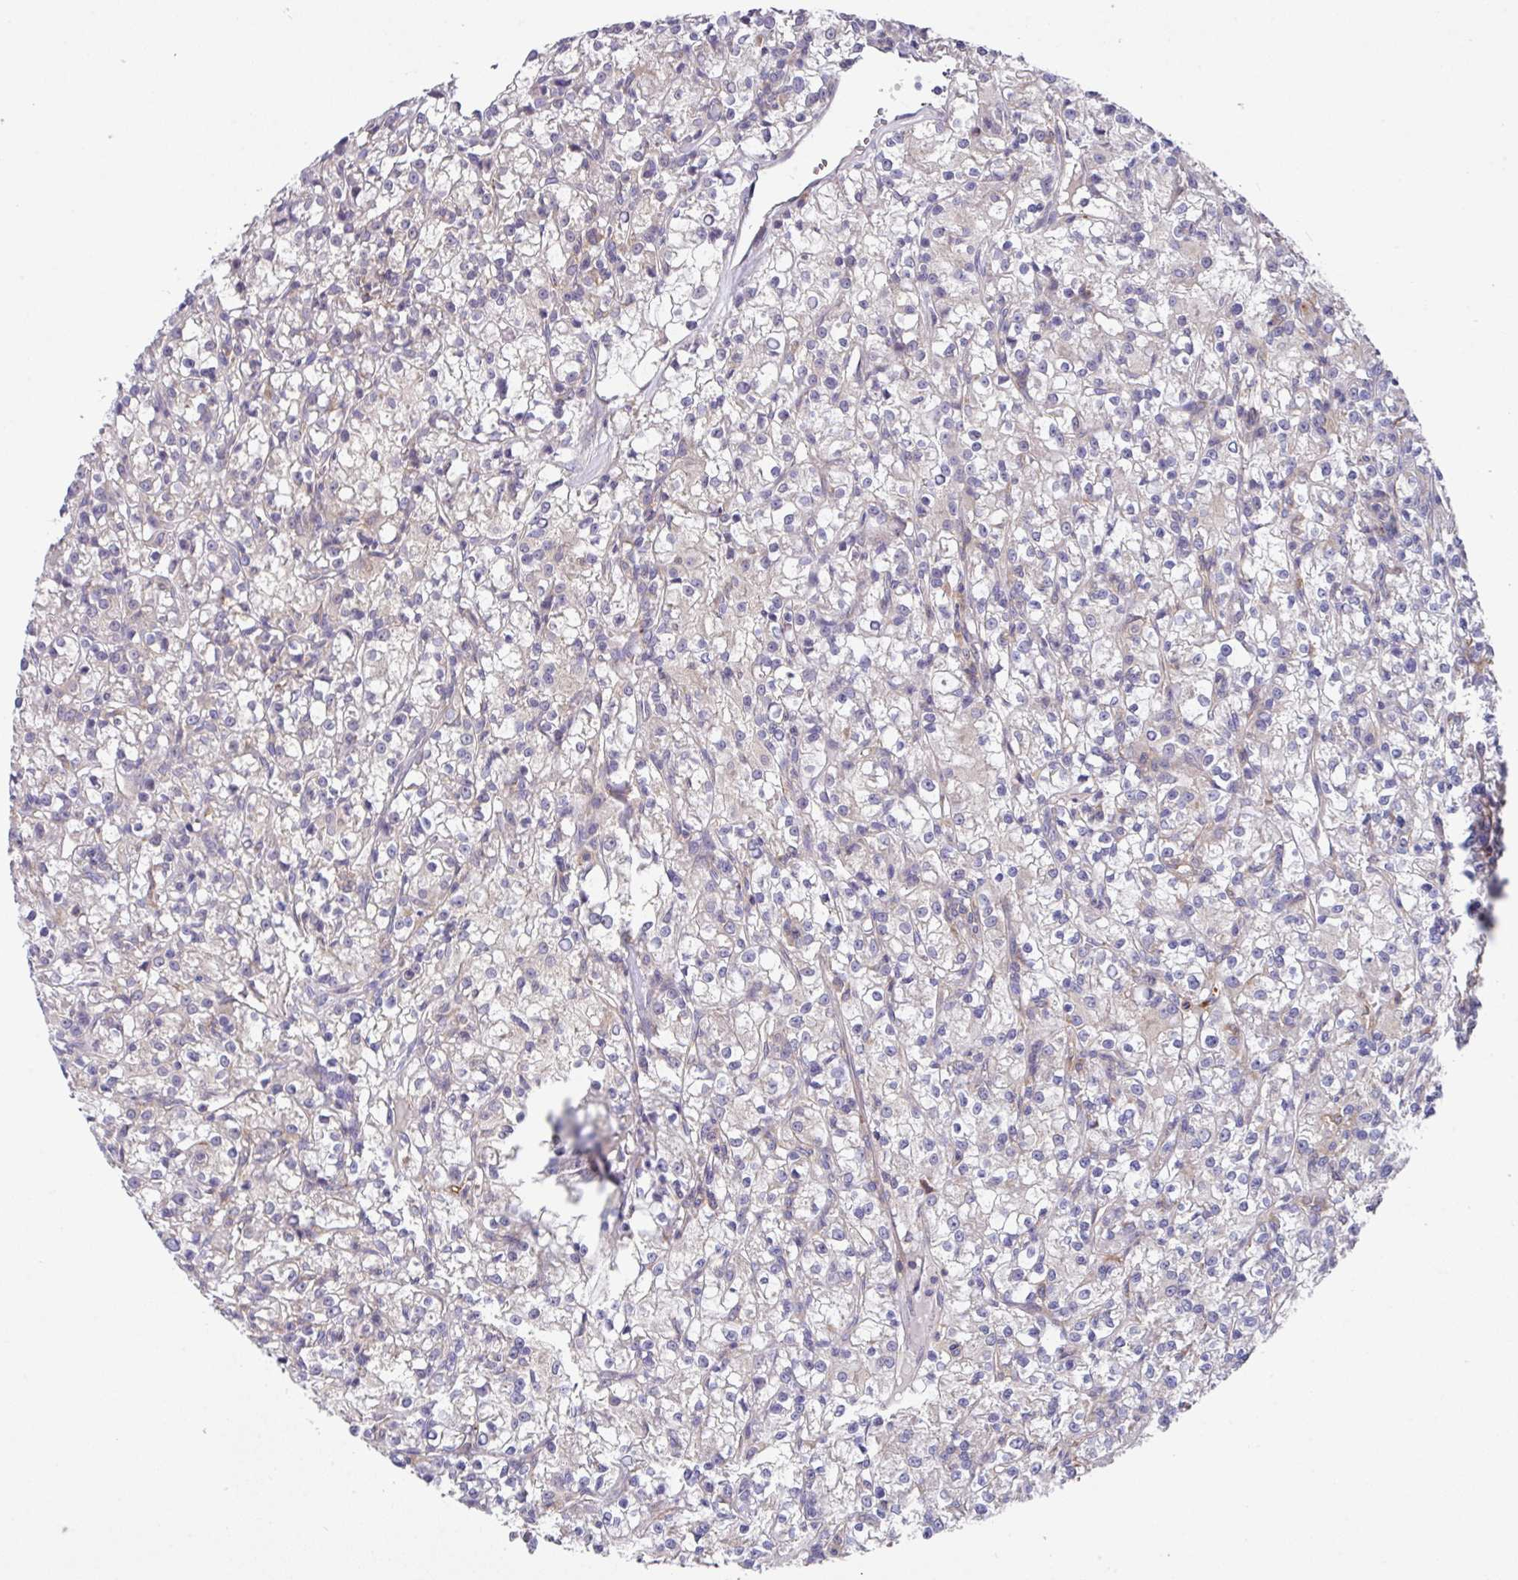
{"staining": {"intensity": "negative", "quantity": "none", "location": "none"}, "tissue": "renal cancer", "cell_type": "Tumor cells", "image_type": "cancer", "snomed": [{"axis": "morphology", "description": "Adenocarcinoma, NOS"}, {"axis": "topography", "description": "Kidney"}], "caption": "Tumor cells are negative for protein expression in human renal adenocarcinoma.", "gene": "EIF4B", "patient": {"sex": "female", "age": 59}}